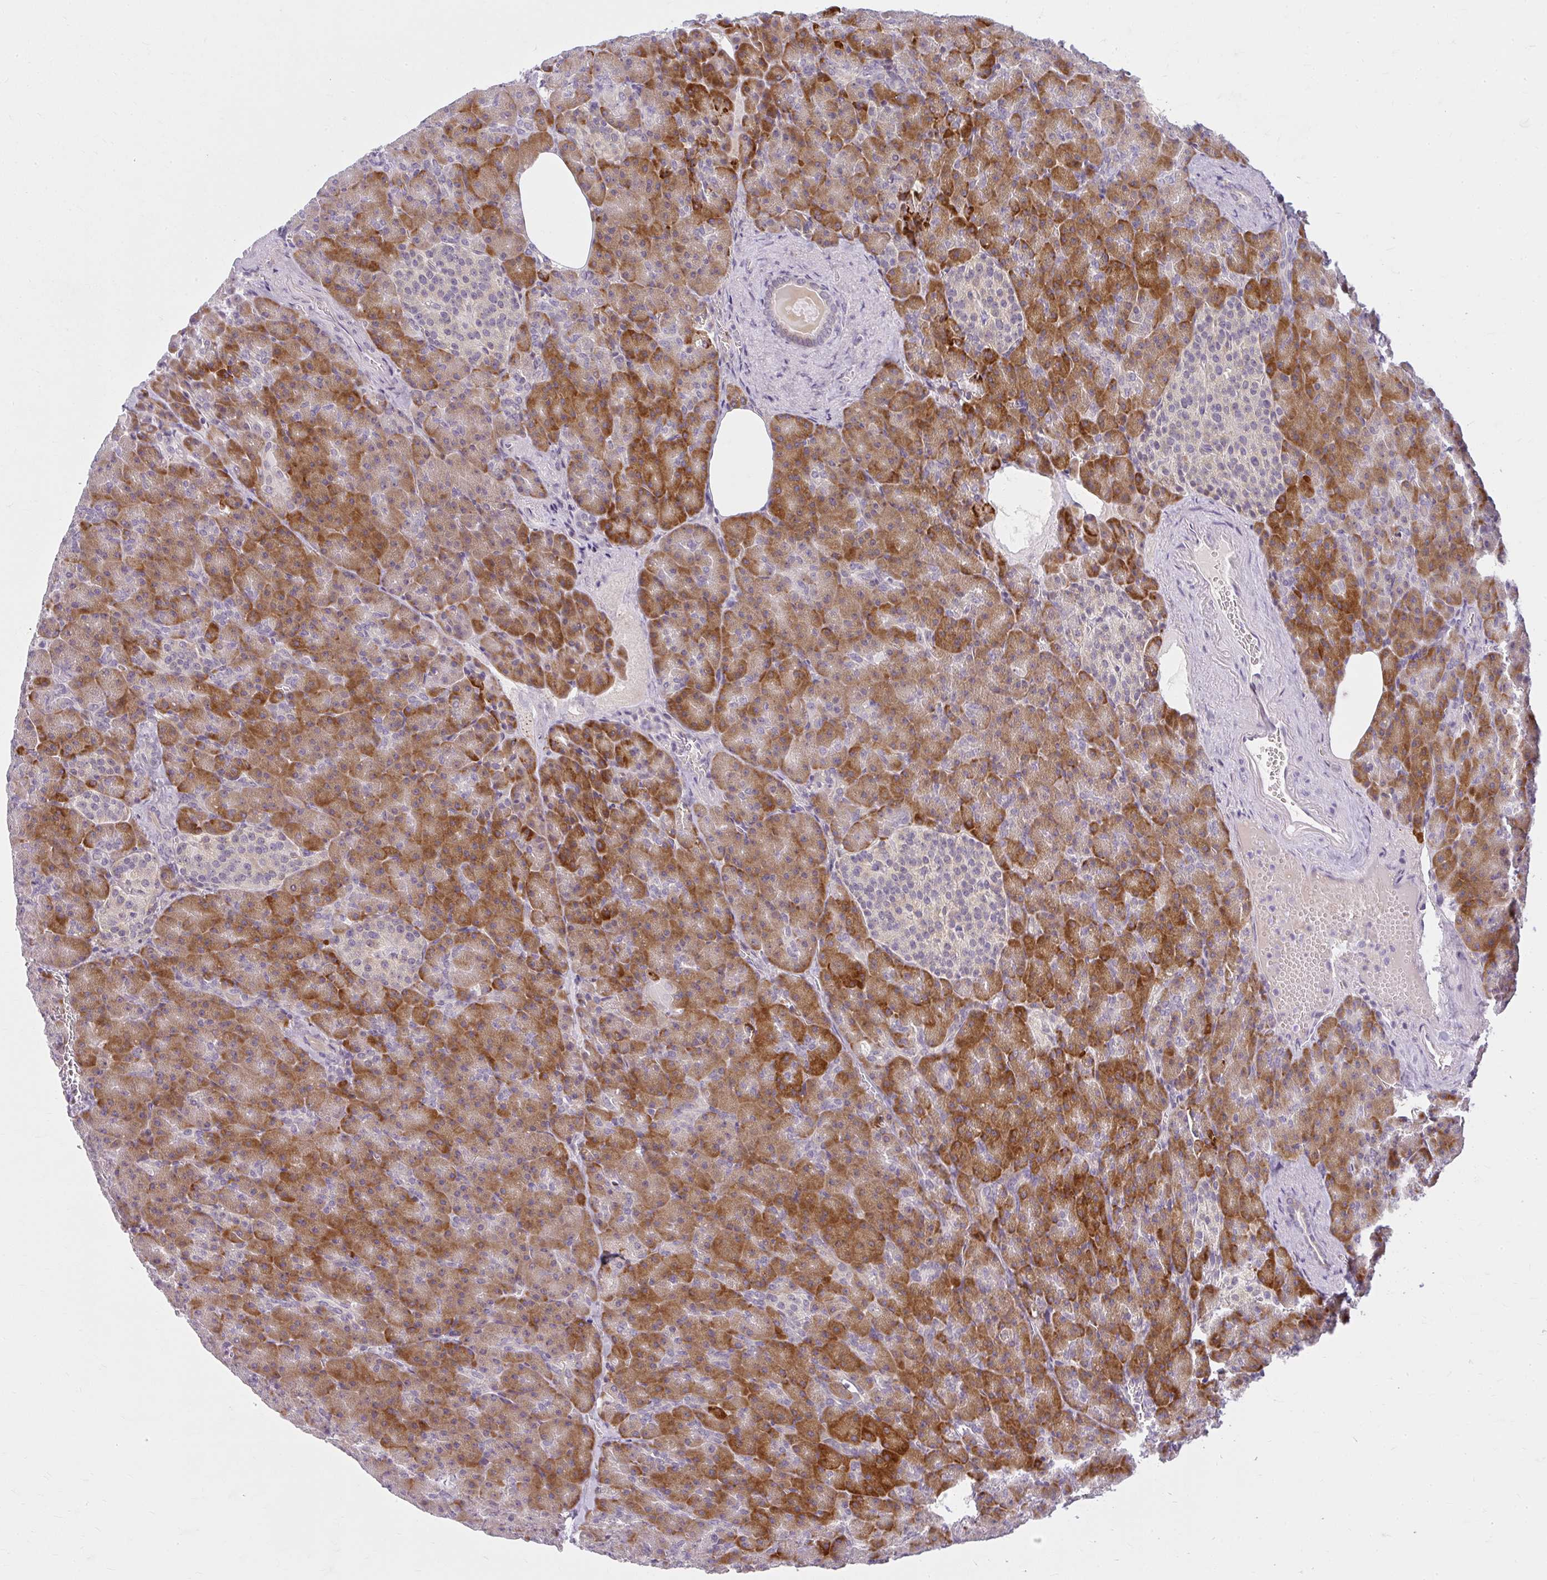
{"staining": {"intensity": "moderate", "quantity": "25%-75%", "location": "cytoplasmic/membranous"}, "tissue": "pancreas", "cell_type": "Exocrine glandular cells", "image_type": "normal", "snomed": [{"axis": "morphology", "description": "Normal tissue, NOS"}, {"axis": "topography", "description": "Pancreas"}], "caption": "Protein expression analysis of unremarkable human pancreas reveals moderate cytoplasmic/membranous positivity in about 25%-75% of exocrine glandular cells. The staining was performed using DAB (3,3'-diaminobenzidine) to visualize the protein expression in brown, while the nuclei were stained in blue with hematoxylin (Magnification: 20x).", "gene": "ZFYVE26", "patient": {"sex": "female", "age": 74}}